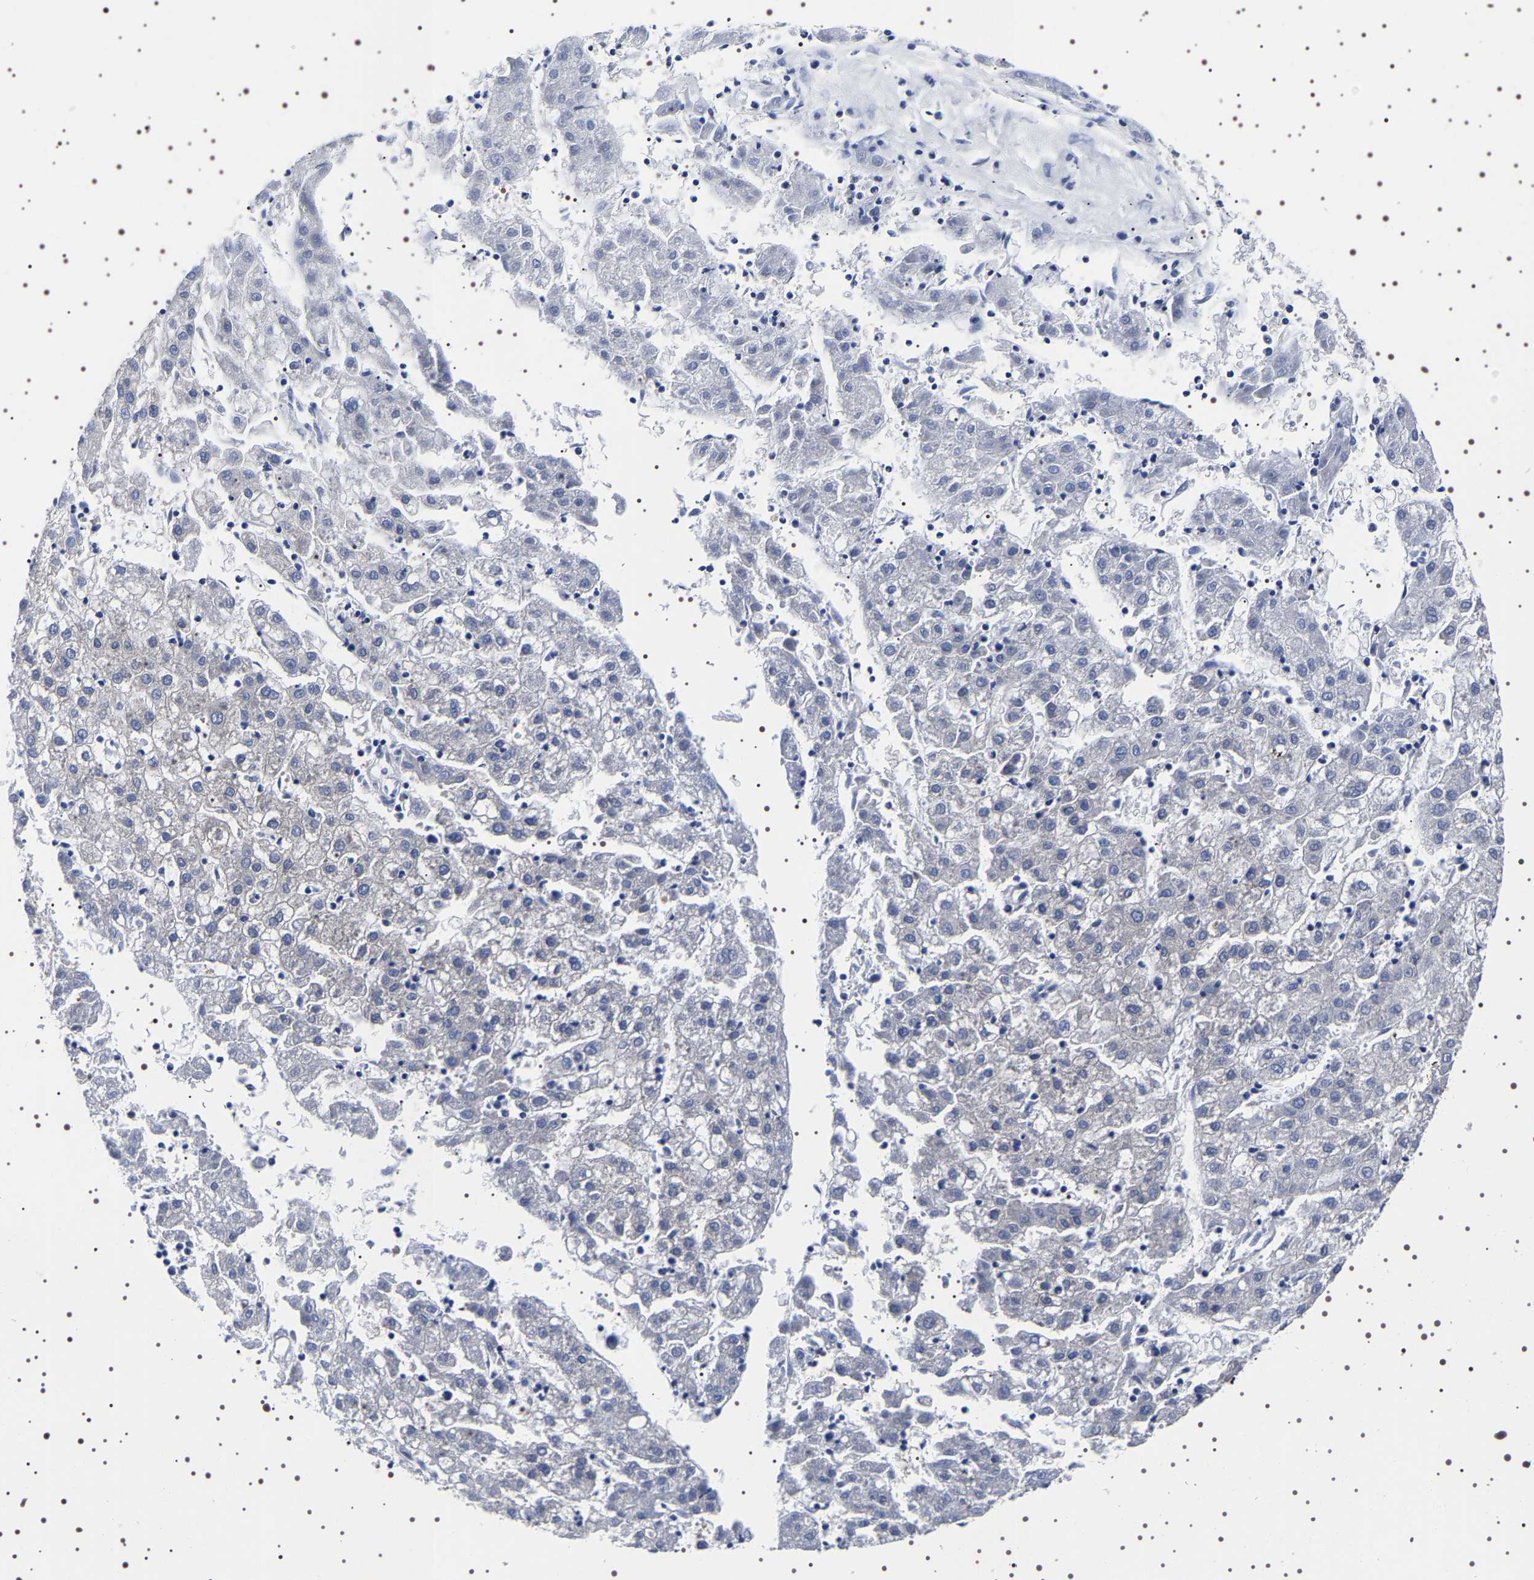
{"staining": {"intensity": "negative", "quantity": "none", "location": "none"}, "tissue": "liver cancer", "cell_type": "Tumor cells", "image_type": "cancer", "snomed": [{"axis": "morphology", "description": "Carcinoma, Hepatocellular, NOS"}, {"axis": "topography", "description": "Liver"}], "caption": "DAB immunohistochemical staining of liver hepatocellular carcinoma exhibits no significant expression in tumor cells.", "gene": "DARS1", "patient": {"sex": "male", "age": 72}}